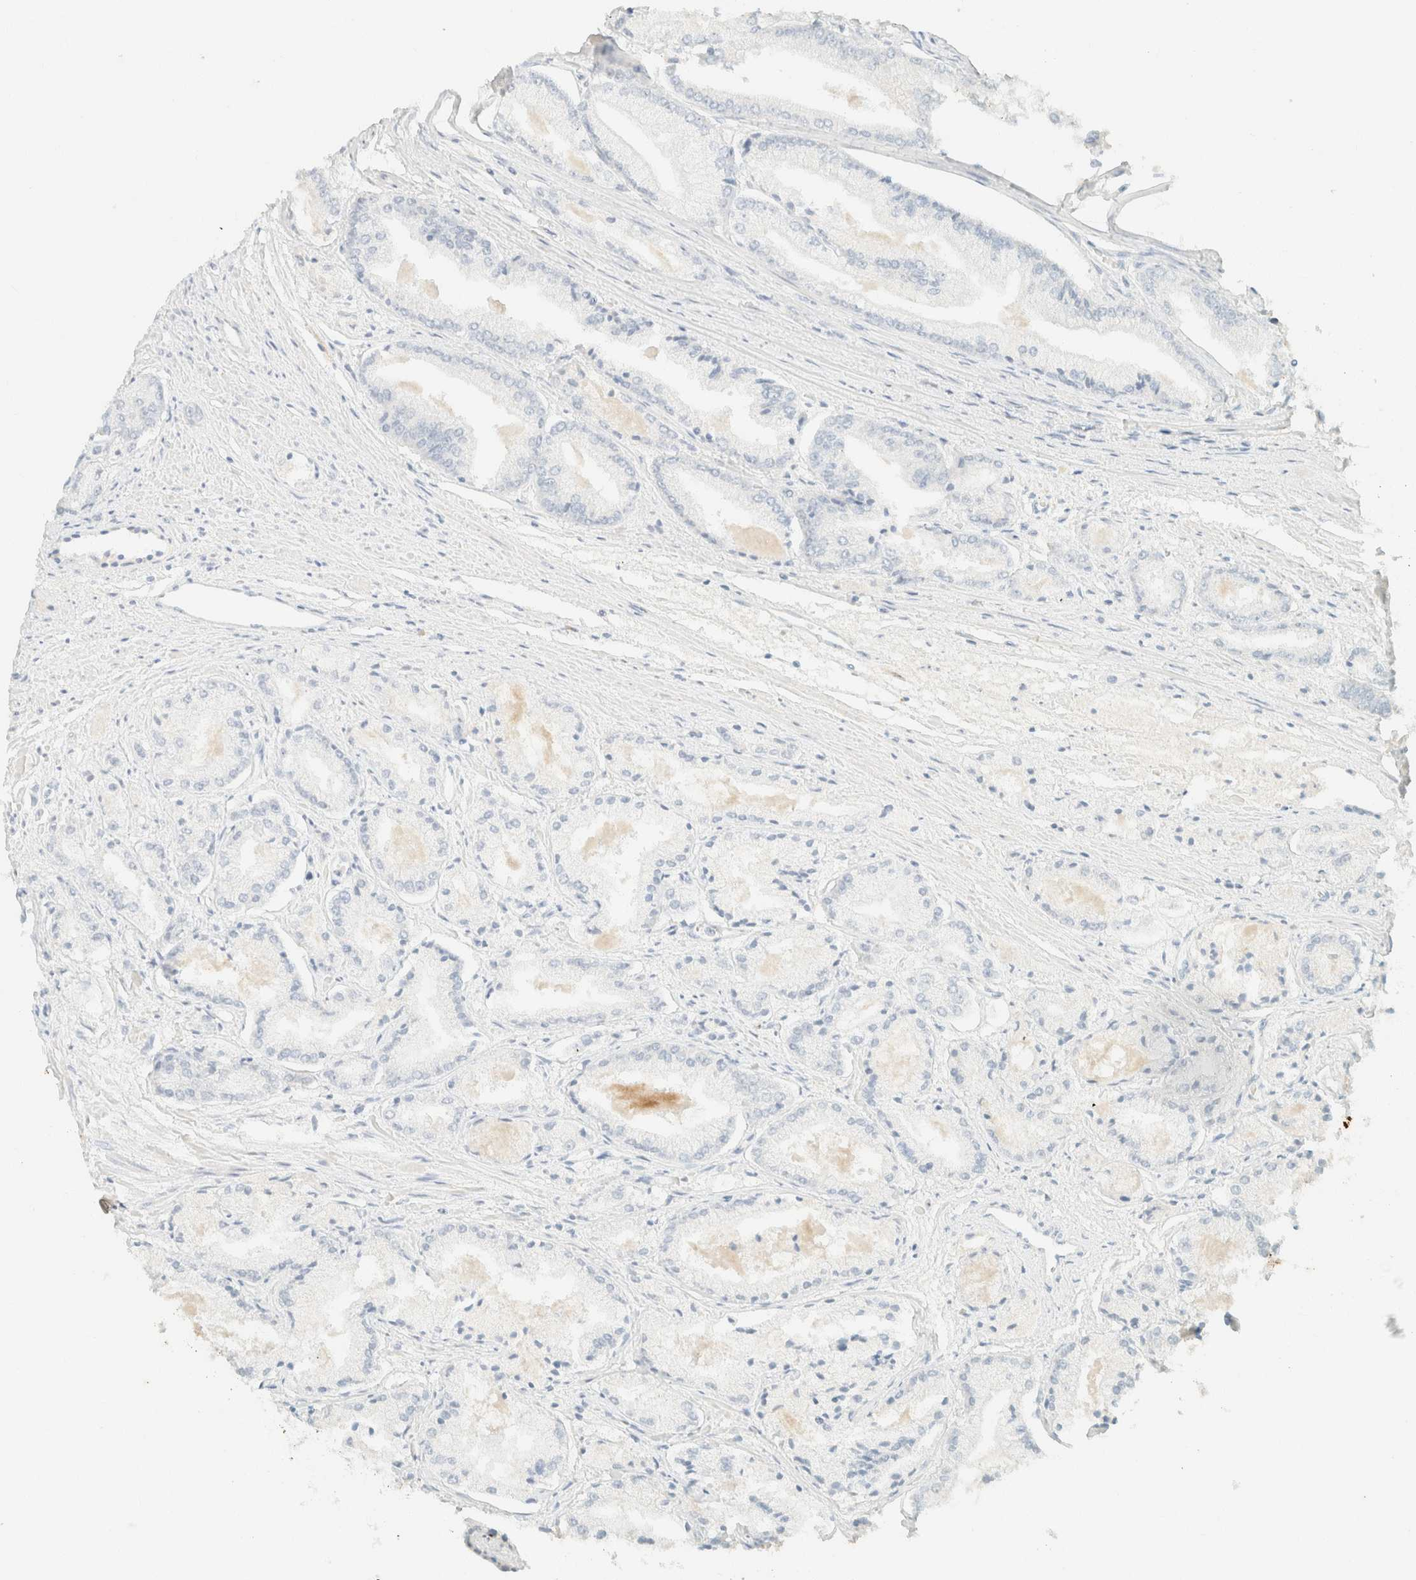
{"staining": {"intensity": "negative", "quantity": "none", "location": "none"}, "tissue": "prostate cancer", "cell_type": "Tumor cells", "image_type": "cancer", "snomed": [{"axis": "morphology", "description": "Adenocarcinoma, Low grade"}, {"axis": "topography", "description": "Prostate"}], "caption": "There is no significant positivity in tumor cells of prostate cancer (adenocarcinoma (low-grade)). Nuclei are stained in blue.", "gene": "GPA33", "patient": {"sex": "male", "age": 52}}